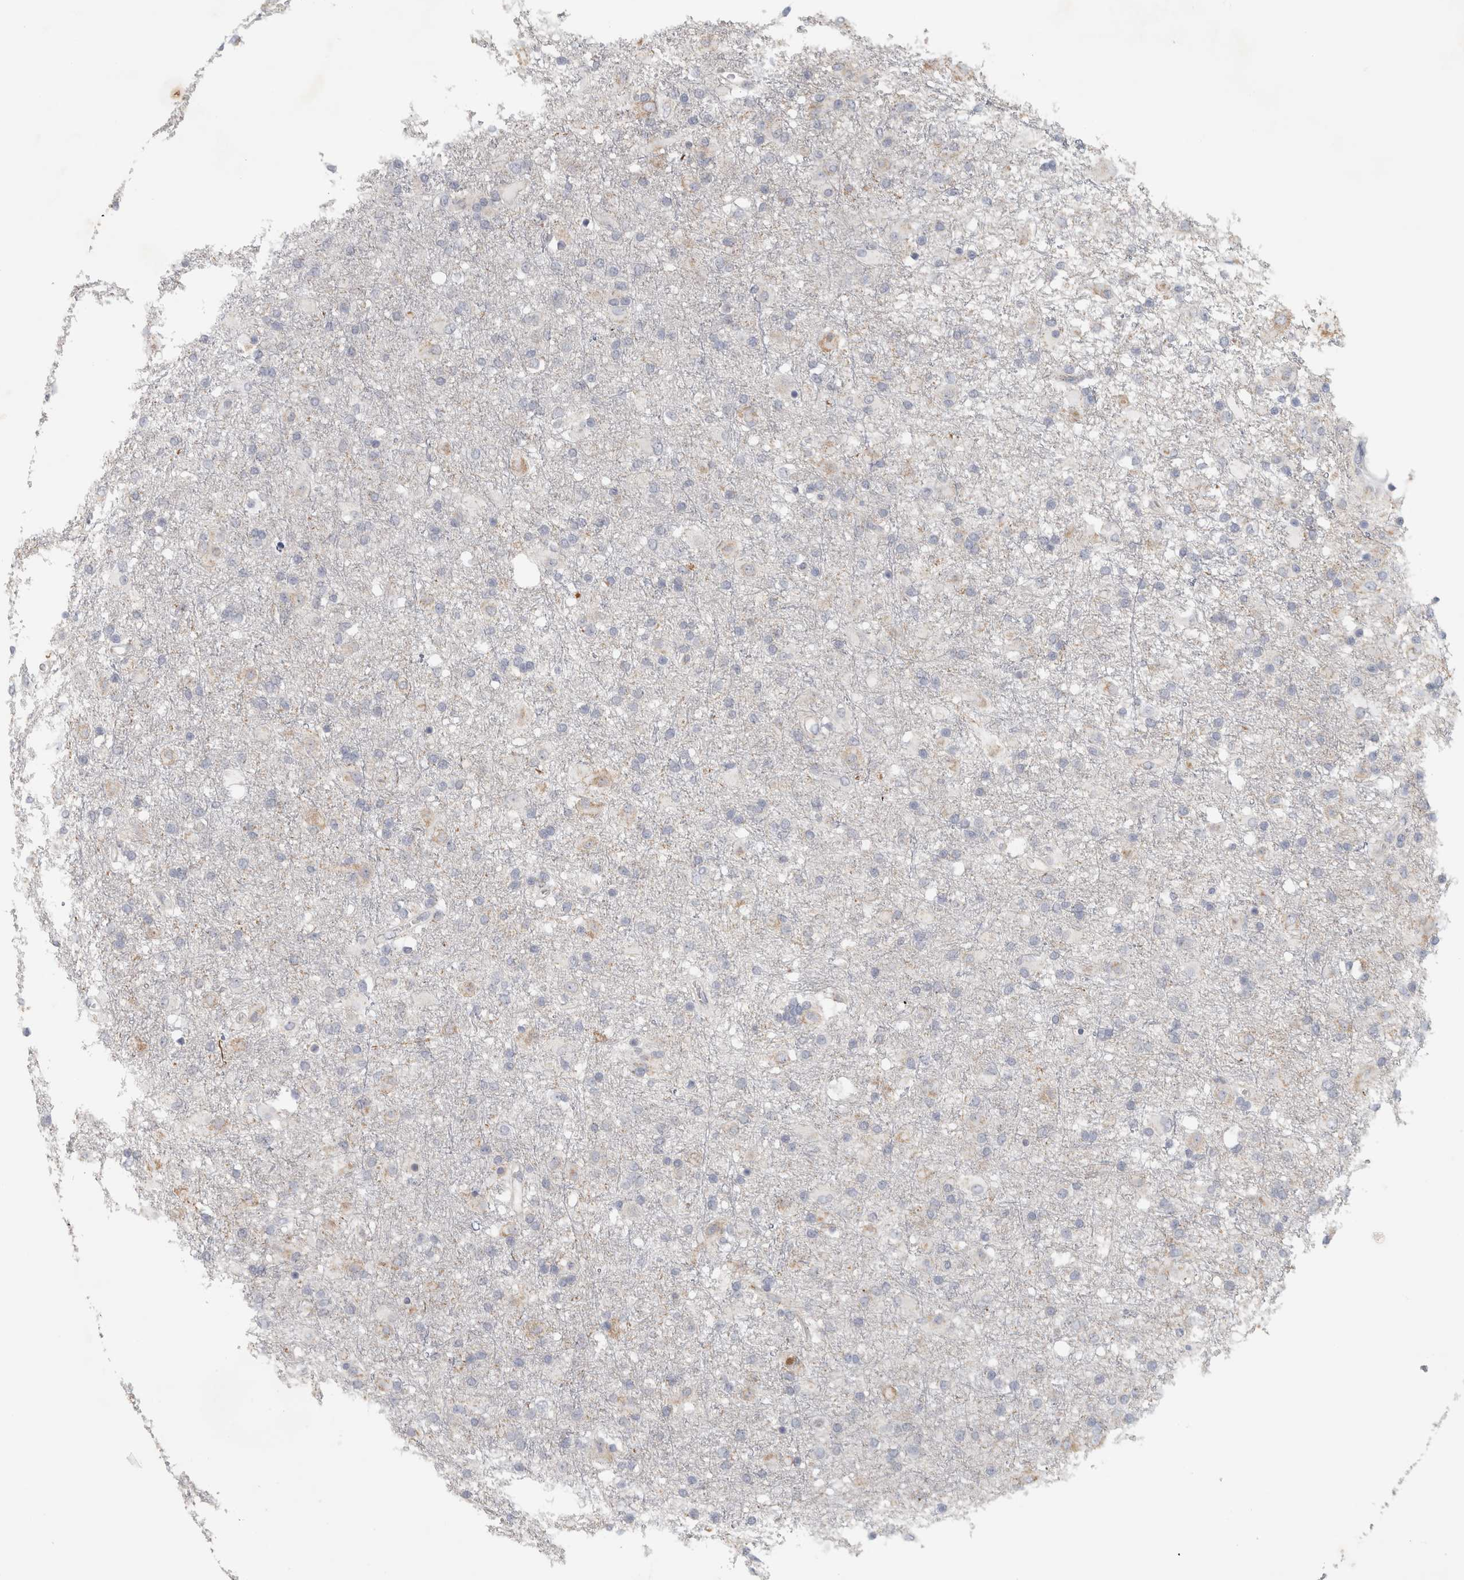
{"staining": {"intensity": "negative", "quantity": "none", "location": "none"}, "tissue": "glioma", "cell_type": "Tumor cells", "image_type": "cancer", "snomed": [{"axis": "morphology", "description": "Glioma, malignant, Low grade"}, {"axis": "topography", "description": "Brain"}], "caption": "Human malignant low-grade glioma stained for a protein using immunohistochemistry displays no expression in tumor cells.", "gene": "PTPRN2", "patient": {"sex": "male", "age": 65}}